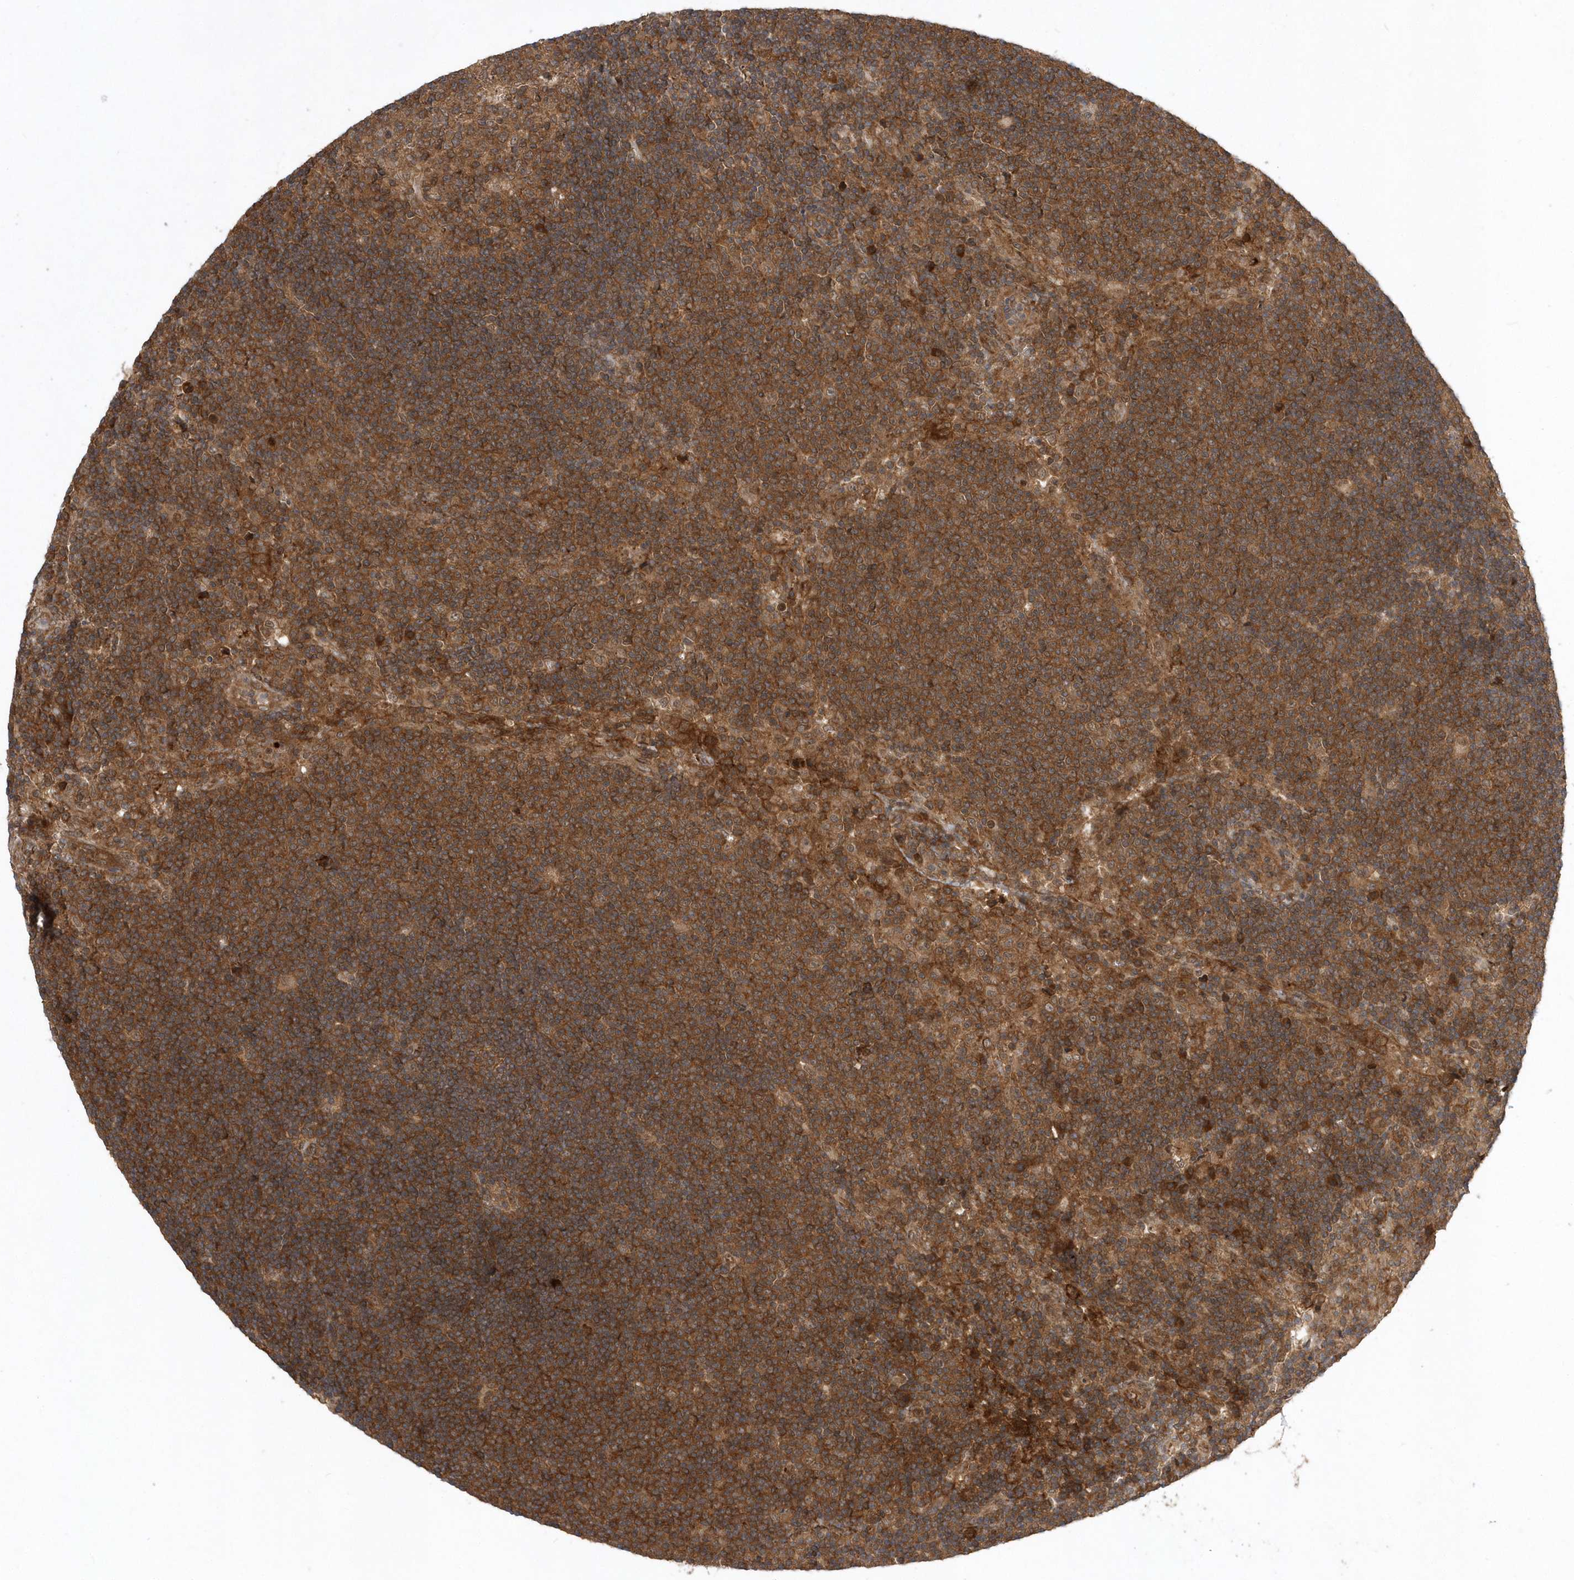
{"staining": {"intensity": "moderate", "quantity": ">75%", "location": "cytoplasmic/membranous"}, "tissue": "lymph node", "cell_type": "Germinal center cells", "image_type": "normal", "snomed": [{"axis": "morphology", "description": "Normal tissue, NOS"}, {"axis": "topography", "description": "Lymph node"}], "caption": "Unremarkable lymph node displays moderate cytoplasmic/membranous positivity in approximately >75% of germinal center cells The staining is performed using DAB brown chromogen to label protein expression. The nuclei are counter-stained blue using hematoxylin..", "gene": "GFM2", "patient": {"sex": "female", "age": 53}}